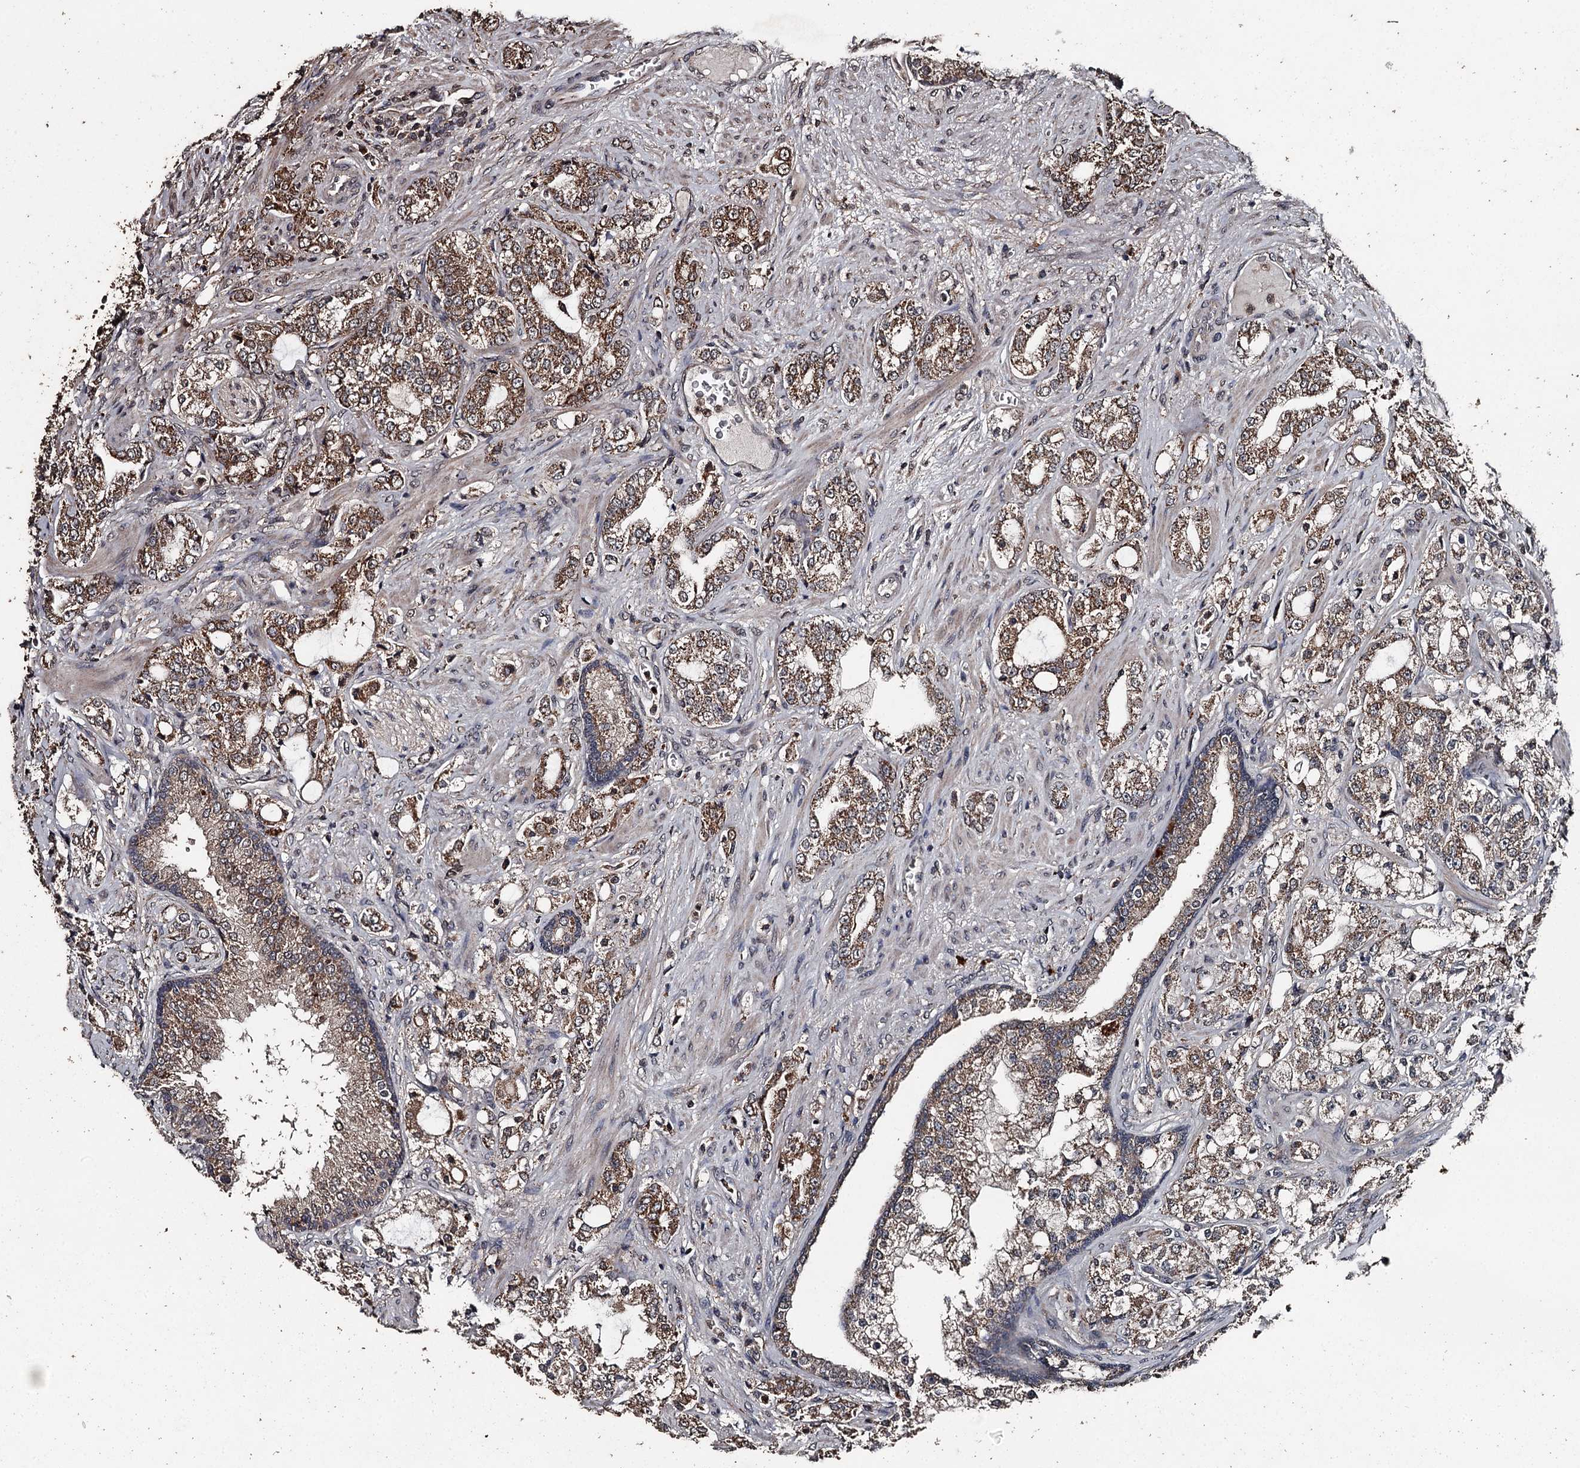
{"staining": {"intensity": "strong", "quantity": ">75%", "location": "cytoplasmic/membranous"}, "tissue": "prostate cancer", "cell_type": "Tumor cells", "image_type": "cancer", "snomed": [{"axis": "morphology", "description": "Adenocarcinoma, High grade"}, {"axis": "topography", "description": "Prostate"}], "caption": "Immunohistochemistry (DAB (3,3'-diaminobenzidine)) staining of human adenocarcinoma (high-grade) (prostate) shows strong cytoplasmic/membranous protein staining in about >75% of tumor cells. (DAB (3,3'-diaminobenzidine) IHC, brown staining for protein, blue staining for nuclei).", "gene": "WIPI1", "patient": {"sex": "male", "age": 64}}